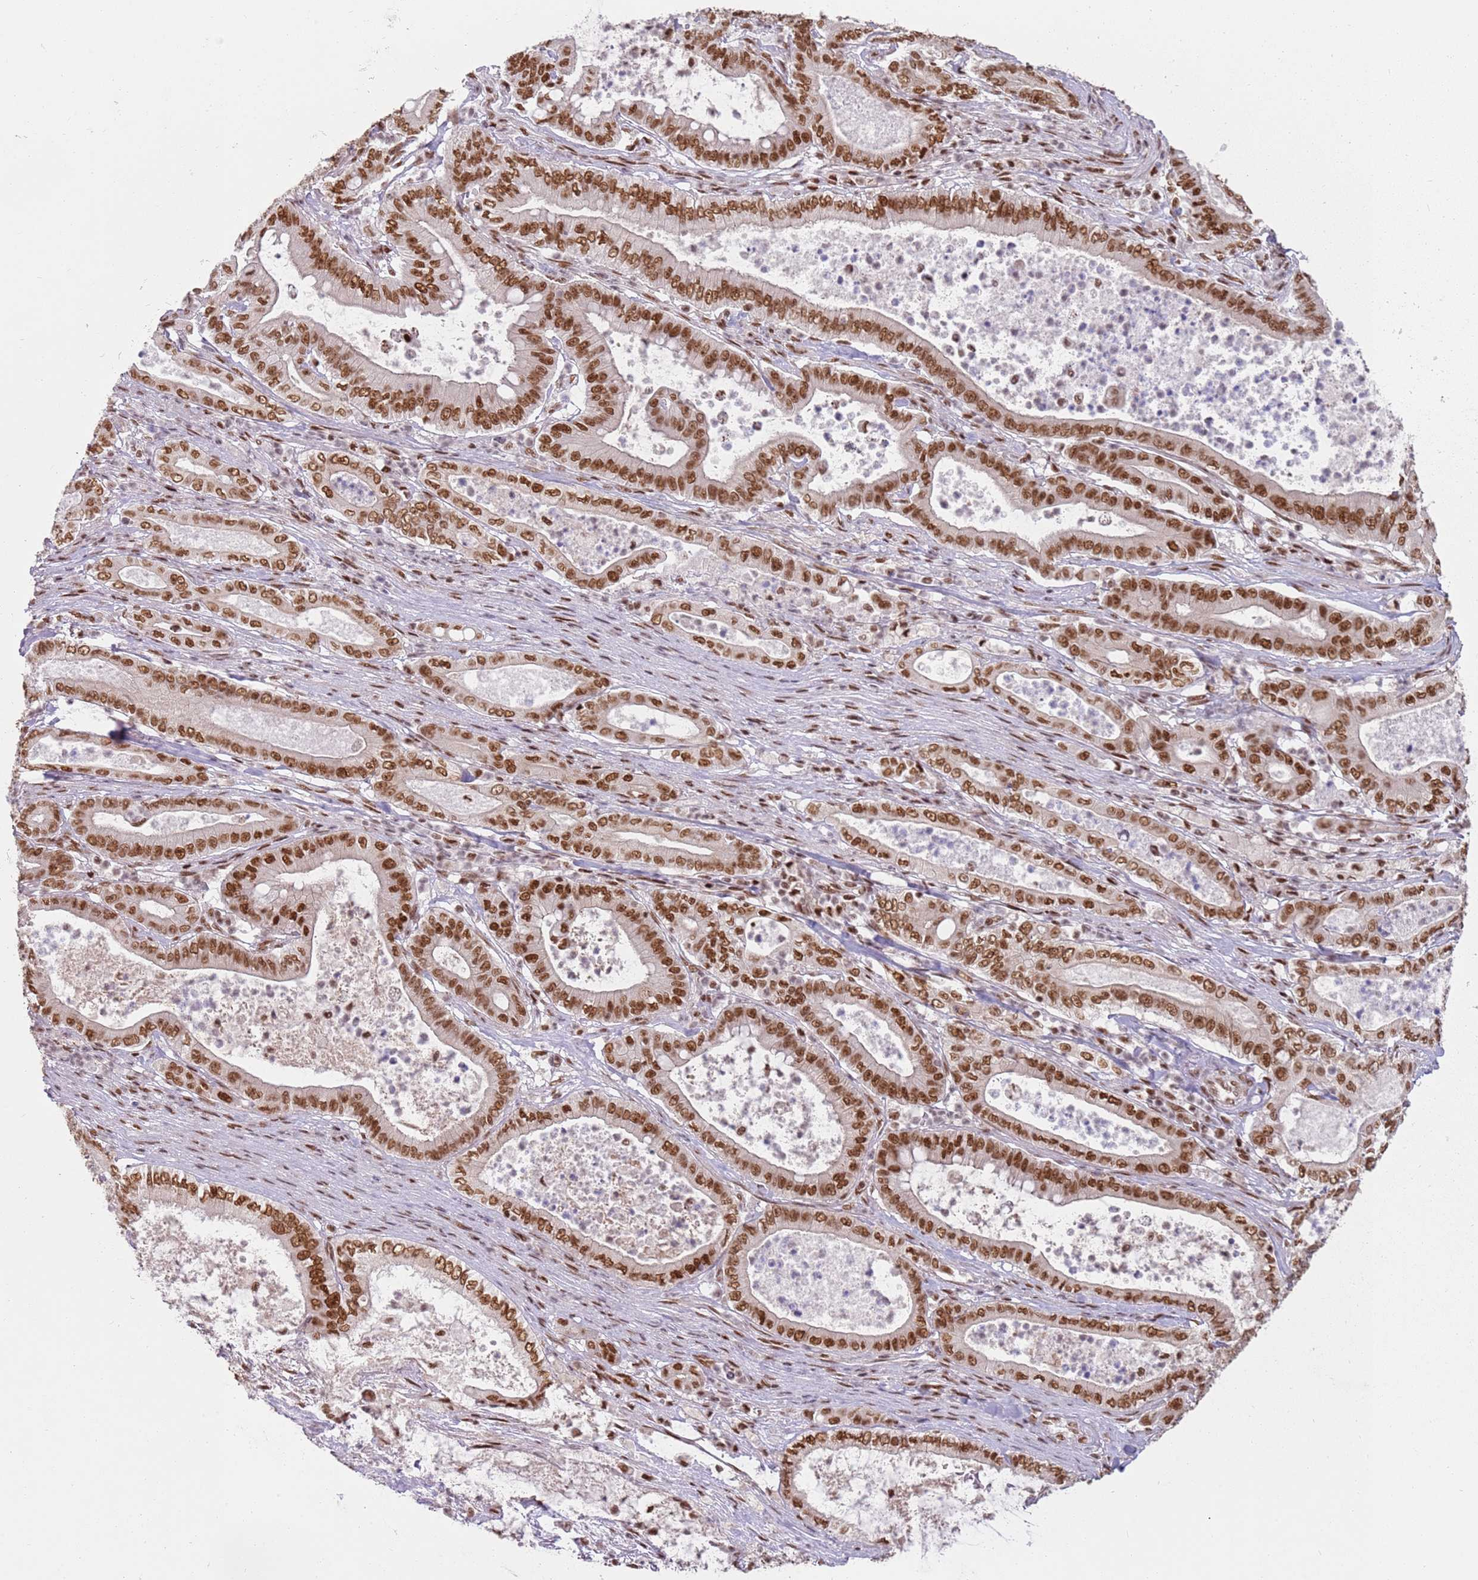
{"staining": {"intensity": "moderate", "quantity": ">75%", "location": "nuclear"}, "tissue": "pancreatic cancer", "cell_type": "Tumor cells", "image_type": "cancer", "snomed": [{"axis": "morphology", "description": "Adenocarcinoma, NOS"}, {"axis": "topography", "description": "Pancreas"}], "caption": "Pancreatic cancer (adenocarcinoma) was stained to show a protein in brown. There is medium levels of moderate nuclear expression in approximately >75% of tumor cells.", "gene": "TENT4A", "patient": {"sex": "male", "age": 71}}